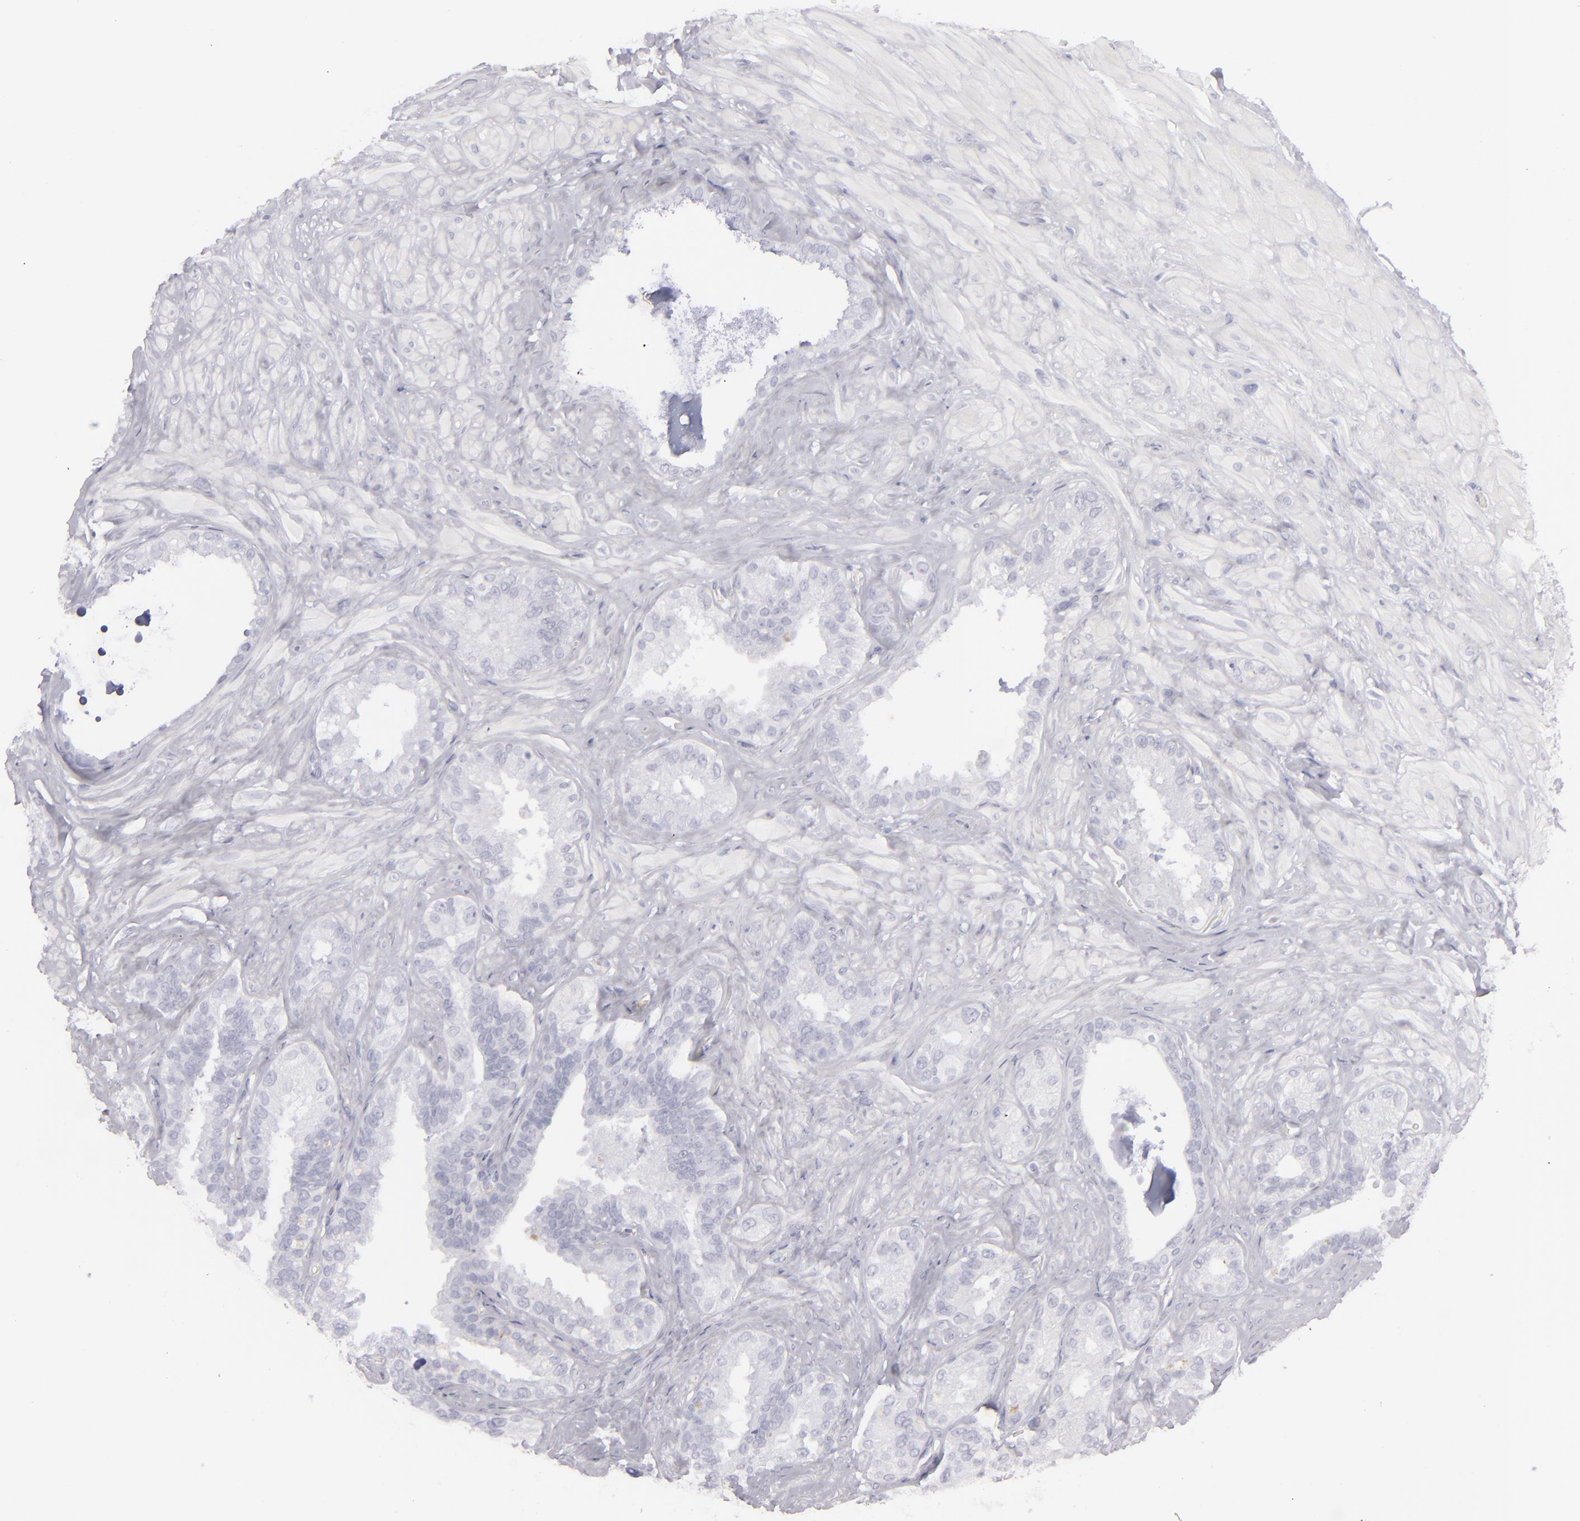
{"staining": {"intensity": "negative", "quantity": "none", "location": "none"}, "tissue": "seminal vesicle", "cell_type": "Glandular cells", "image_type": "normal", "snomed": [{"axis": "morphology", "description": "Normal tissue, NOS"}, {"axis": "topography", "description": "Seminal veicle"}], "caption": "A high-resolution image shows IHC staining of normal seminal vesicle, which shows no significant expression in glandular cells.", "gene": "FLG", "patient": {"sex": "male", "age": 63}}